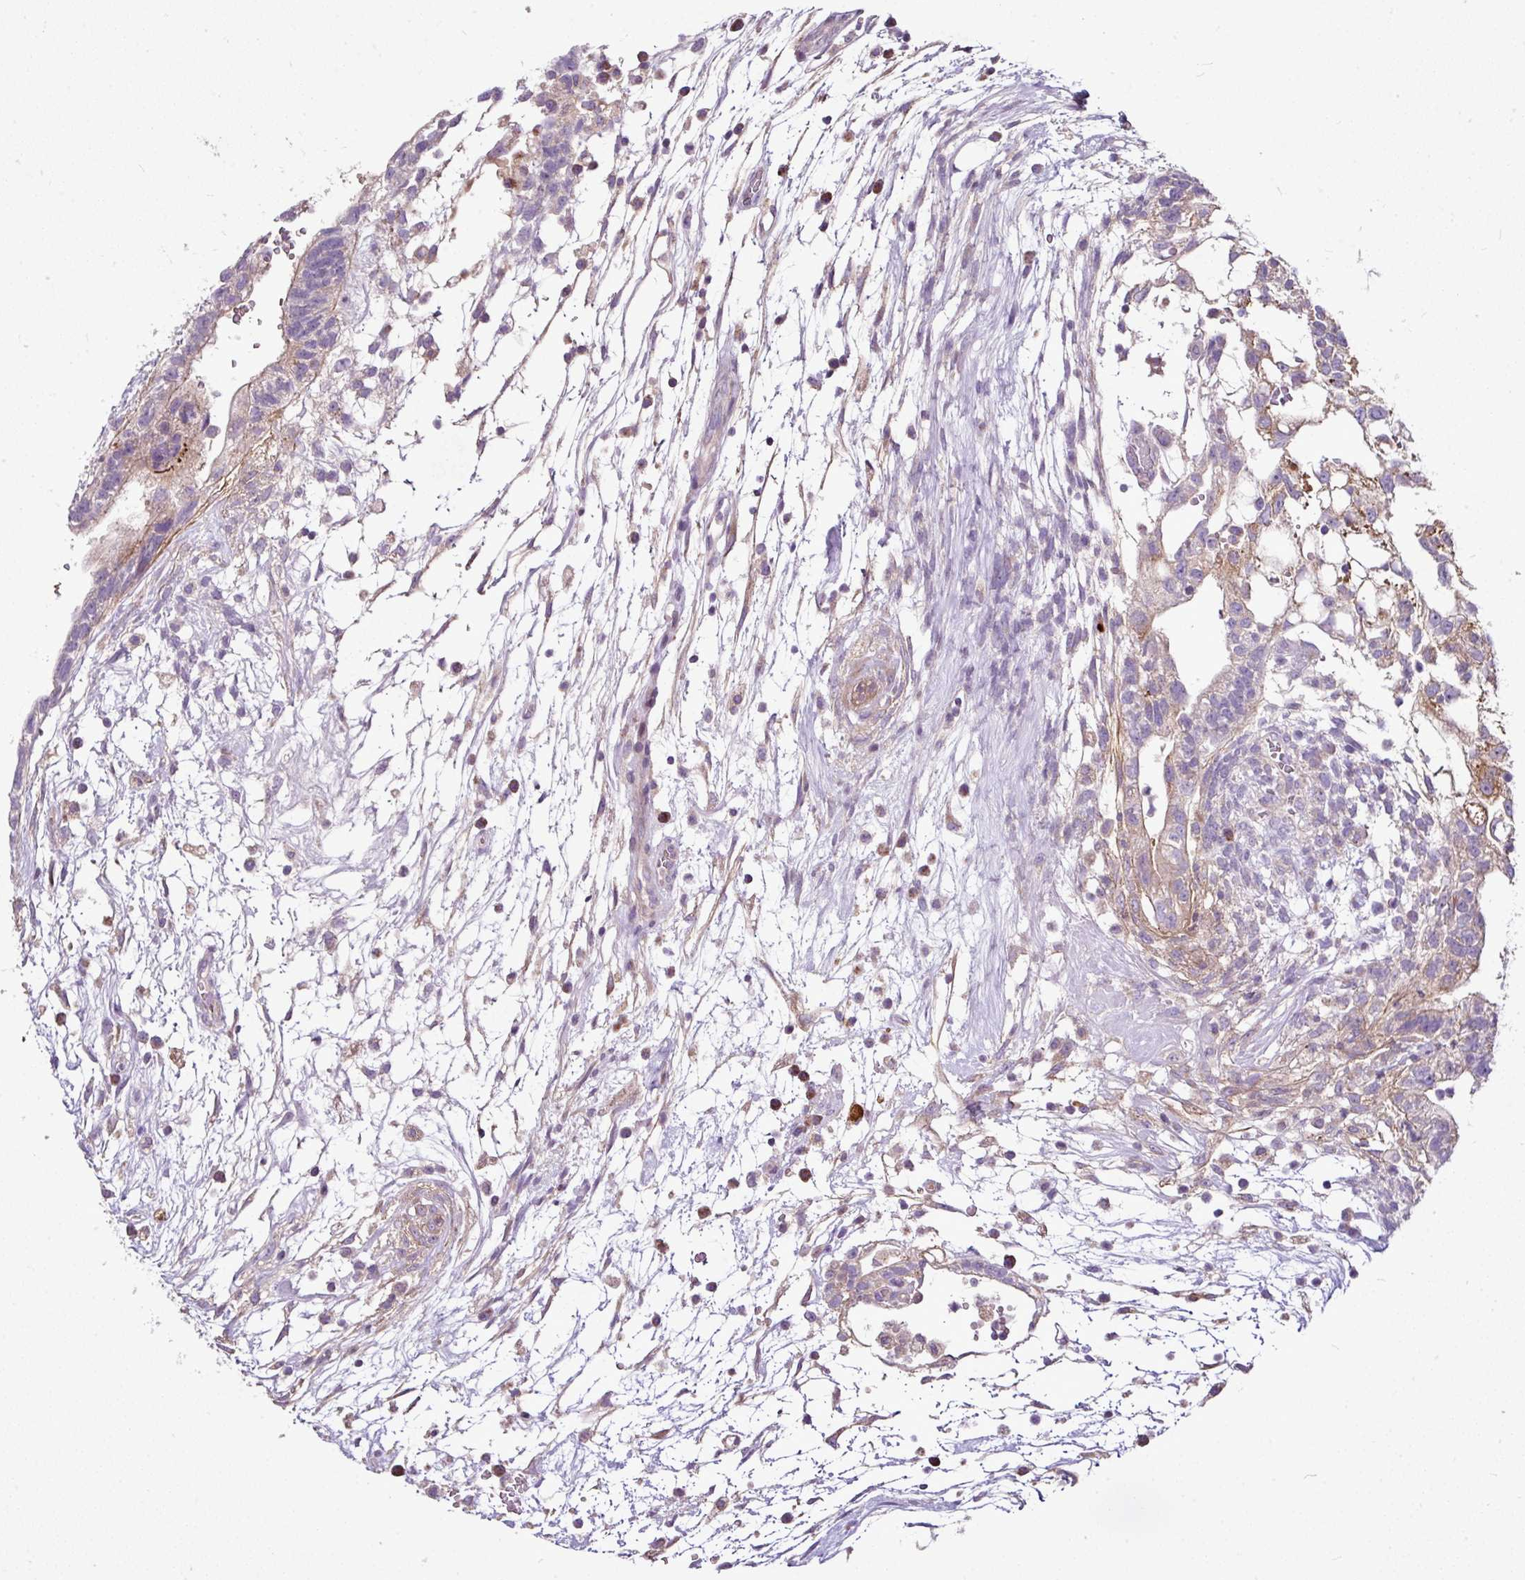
{"staining": {"intensity": "negative", "quantity": "none", "location": "none"}, "tissue": "testis cancer", "cell_type": "Tumor cells", "image_type": "cancer", "snomed": [{"axis": "morphology", "description": "Carcinoma, Embryonal, NOS"}, {"axis": "topography", "description": "Testis"}], "caption": "This photomicrograph is of testis cancer (embryonal carcinoma) stained with IHC to label a protein in brown with the nuclei are counter-stained blue. There is no staining in tumor cells.", "gene": "GAN", "patient": {"sex": "male", "age": 32}}